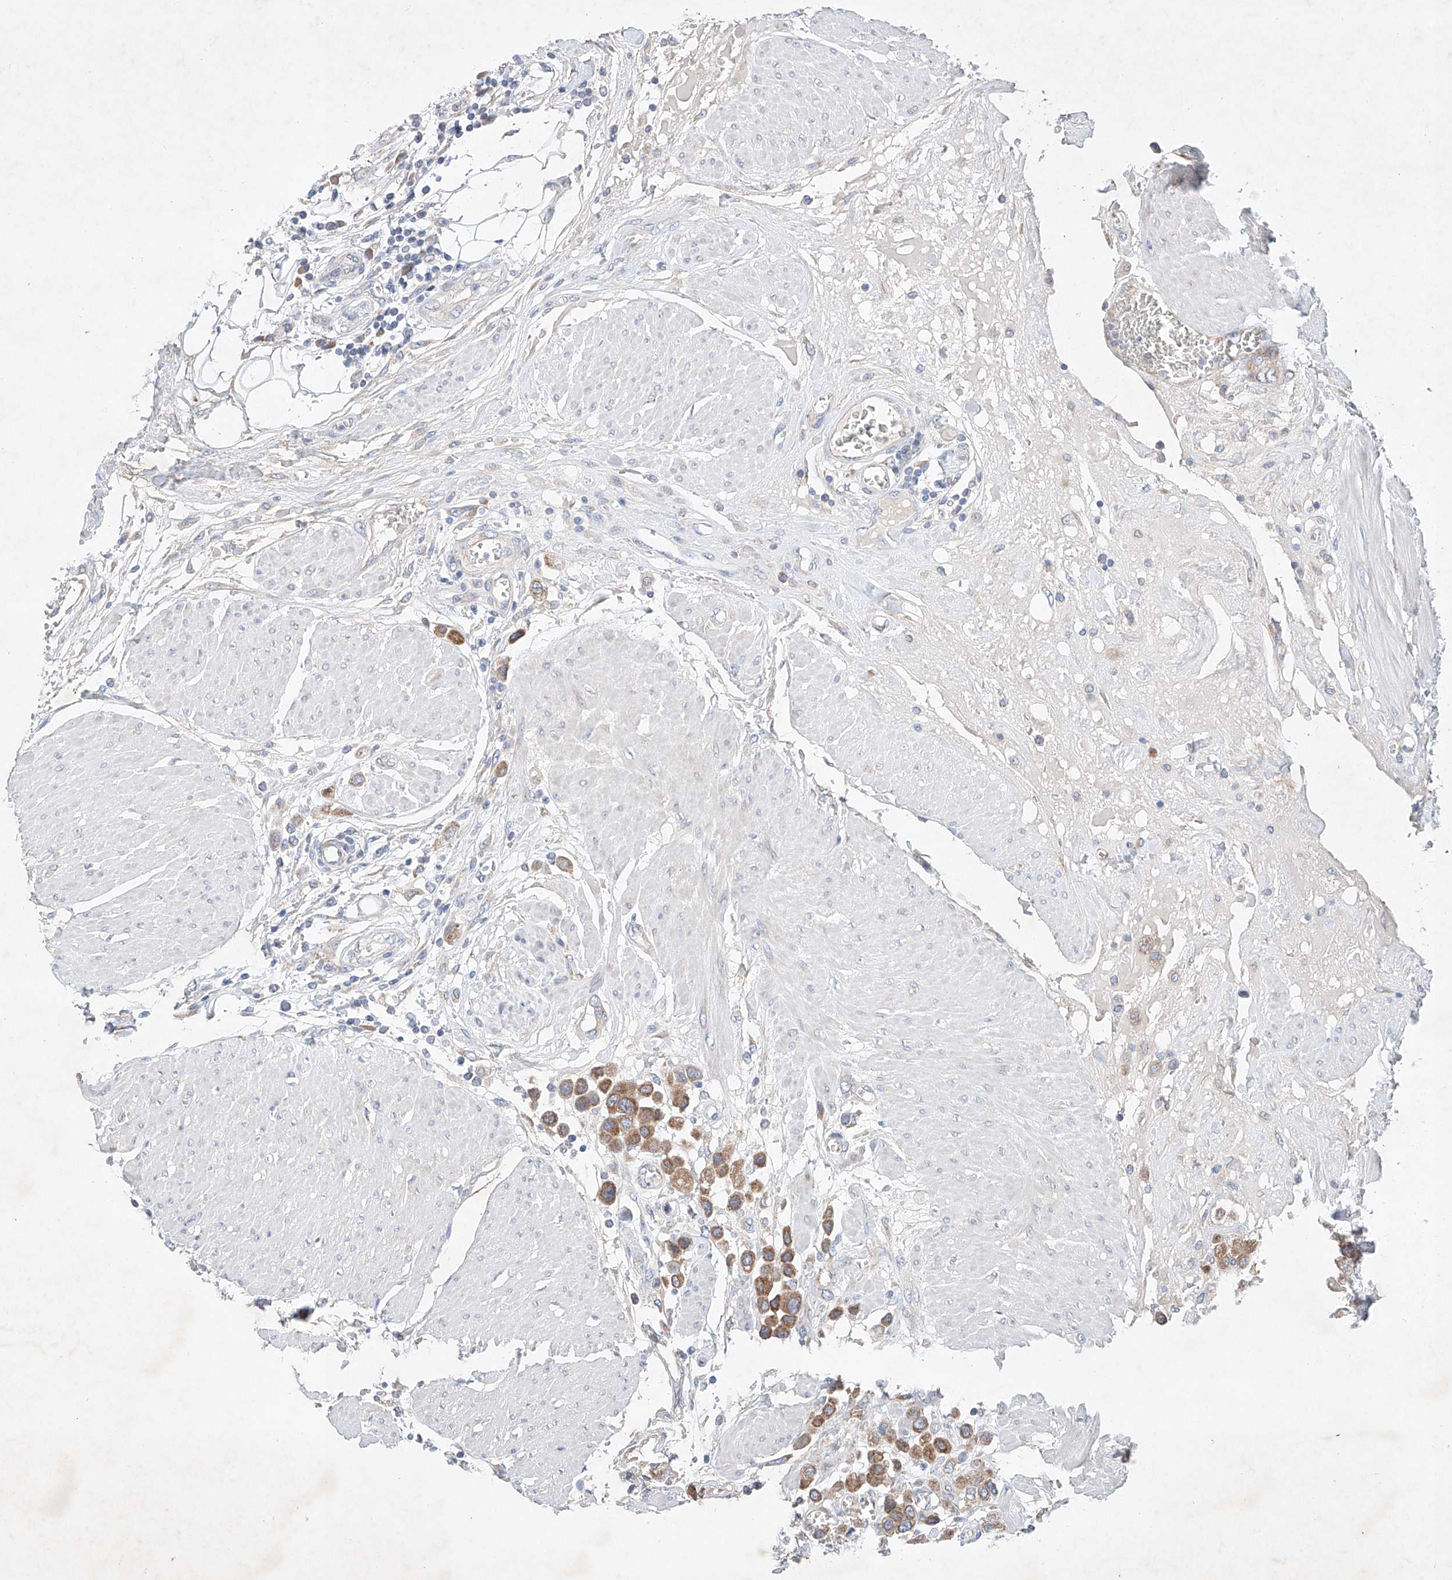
{"staining": {"intensity": "moderate", "quantity": ">75%", "location": "cytoplasmic/membranous"}, "tissue": "urothelial cancer", "cell_type": "Tumor cells", "image_type": "cancer", "snomed": [{"axis": "morphology", "description": "Urothelial carcinoma, High grade"}, {"axis": "topography", "description": "Urinary bladder"}], "caption": "The immunohistochemical stain highlights moderate cytoplasmic/membranous staining in tumor cells of urothelial cancer tissue. The staining was performed using DAB to visualize the protein expression in brown, while the nuclei were stained in blue with hematoxylin (Magnification: 20x).", "gene": "FASTK", "patient": {"sex": "male", "age": 50}}